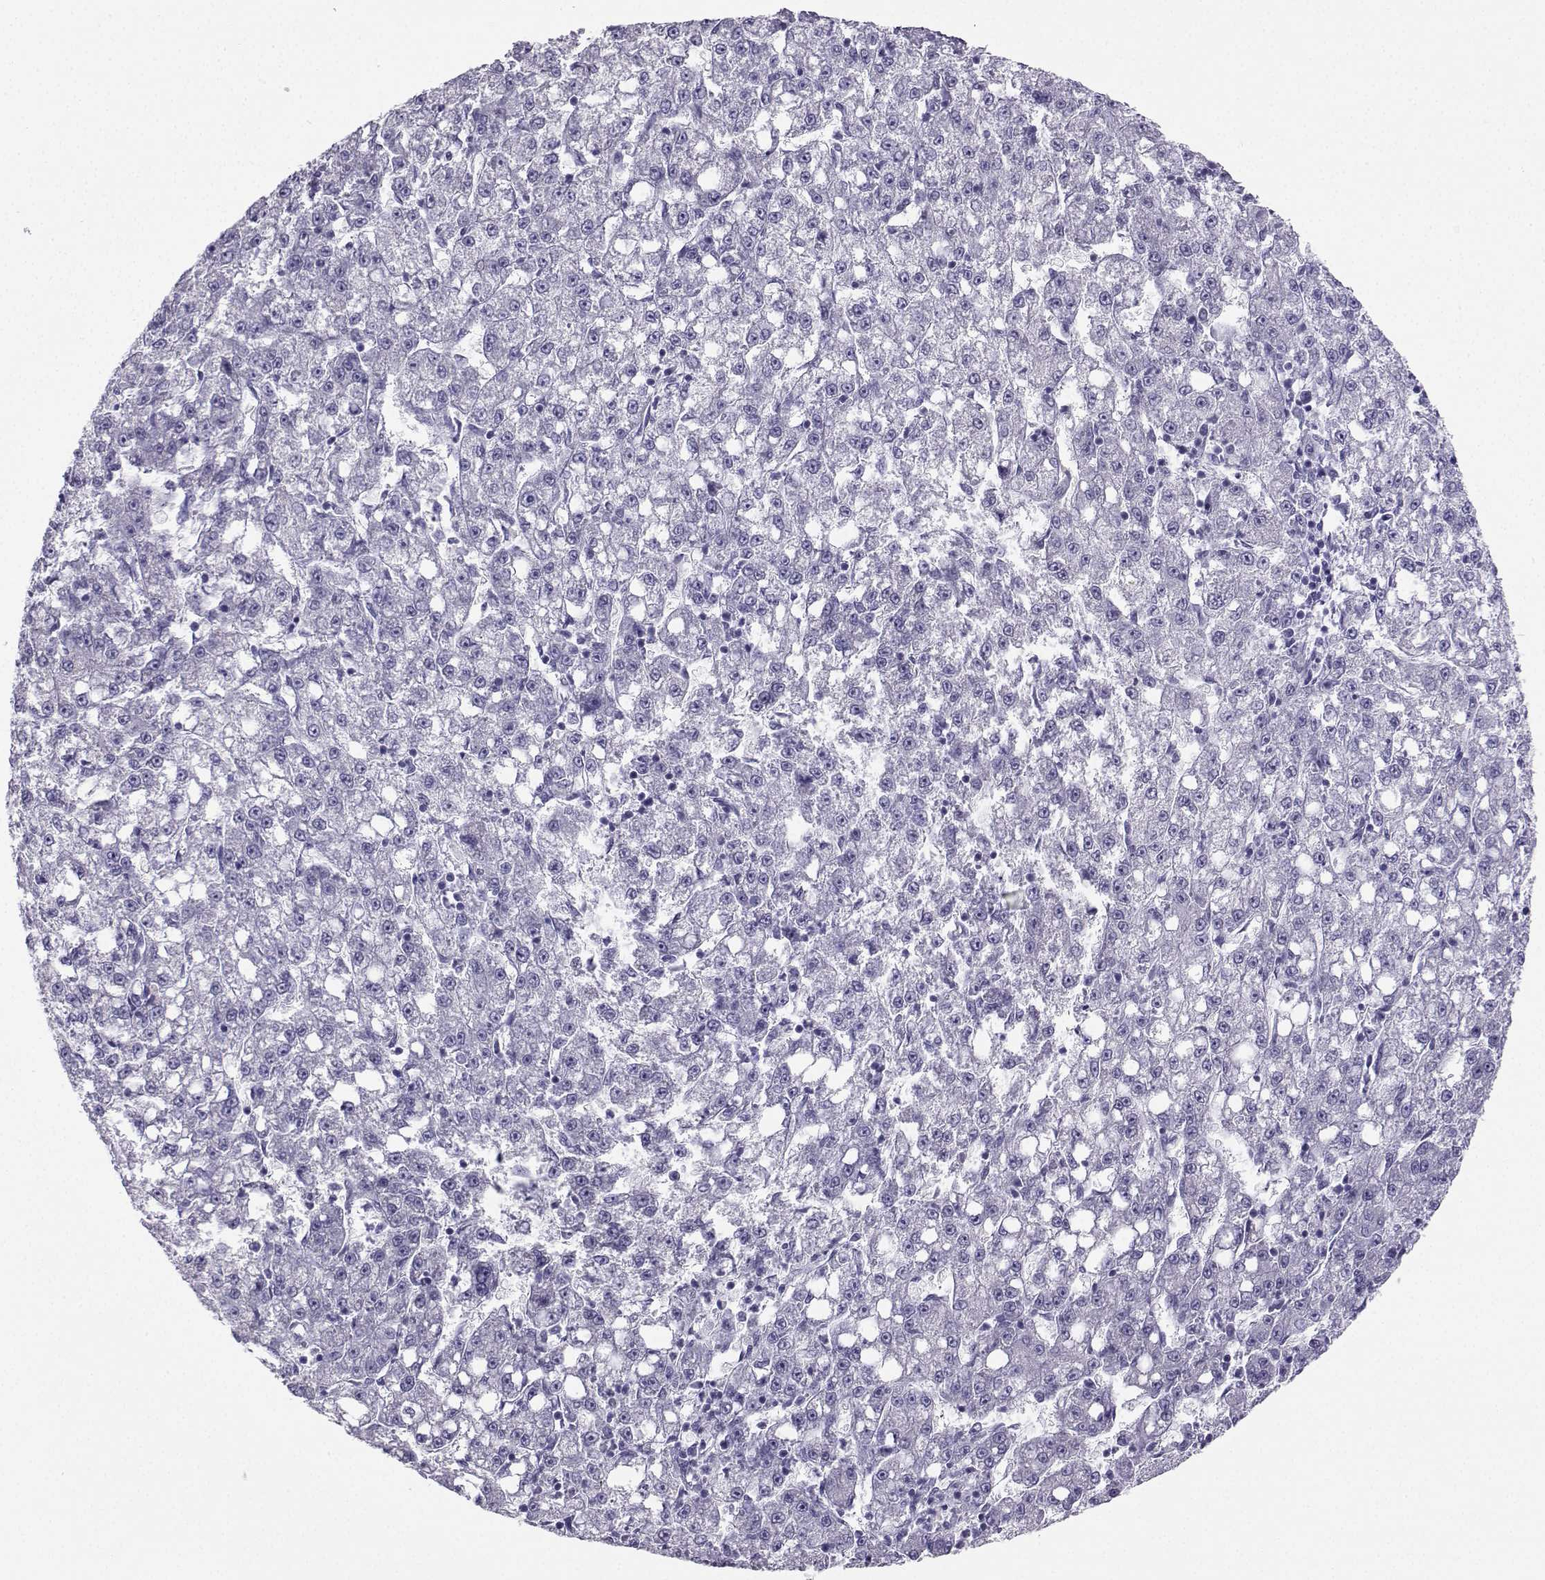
{"staining": {"intensity": "negative", "quantity": "none", "location": "none"}, "tissue": "liver cancer", "cell_type": "Tumor cells", "image_type": "cancer", "snomed": [{"axis": "morphology", "description": "Carcinoma, Hepatocellular, NOS"}, {"axis": "topography", "description": "Liver"}], "caption": "There is no significant staining in tumor cells of liver cancer (hepatocellular carcinoma).", "gene": "NEFL", "patient": {"sex": "female", "age": 65}}